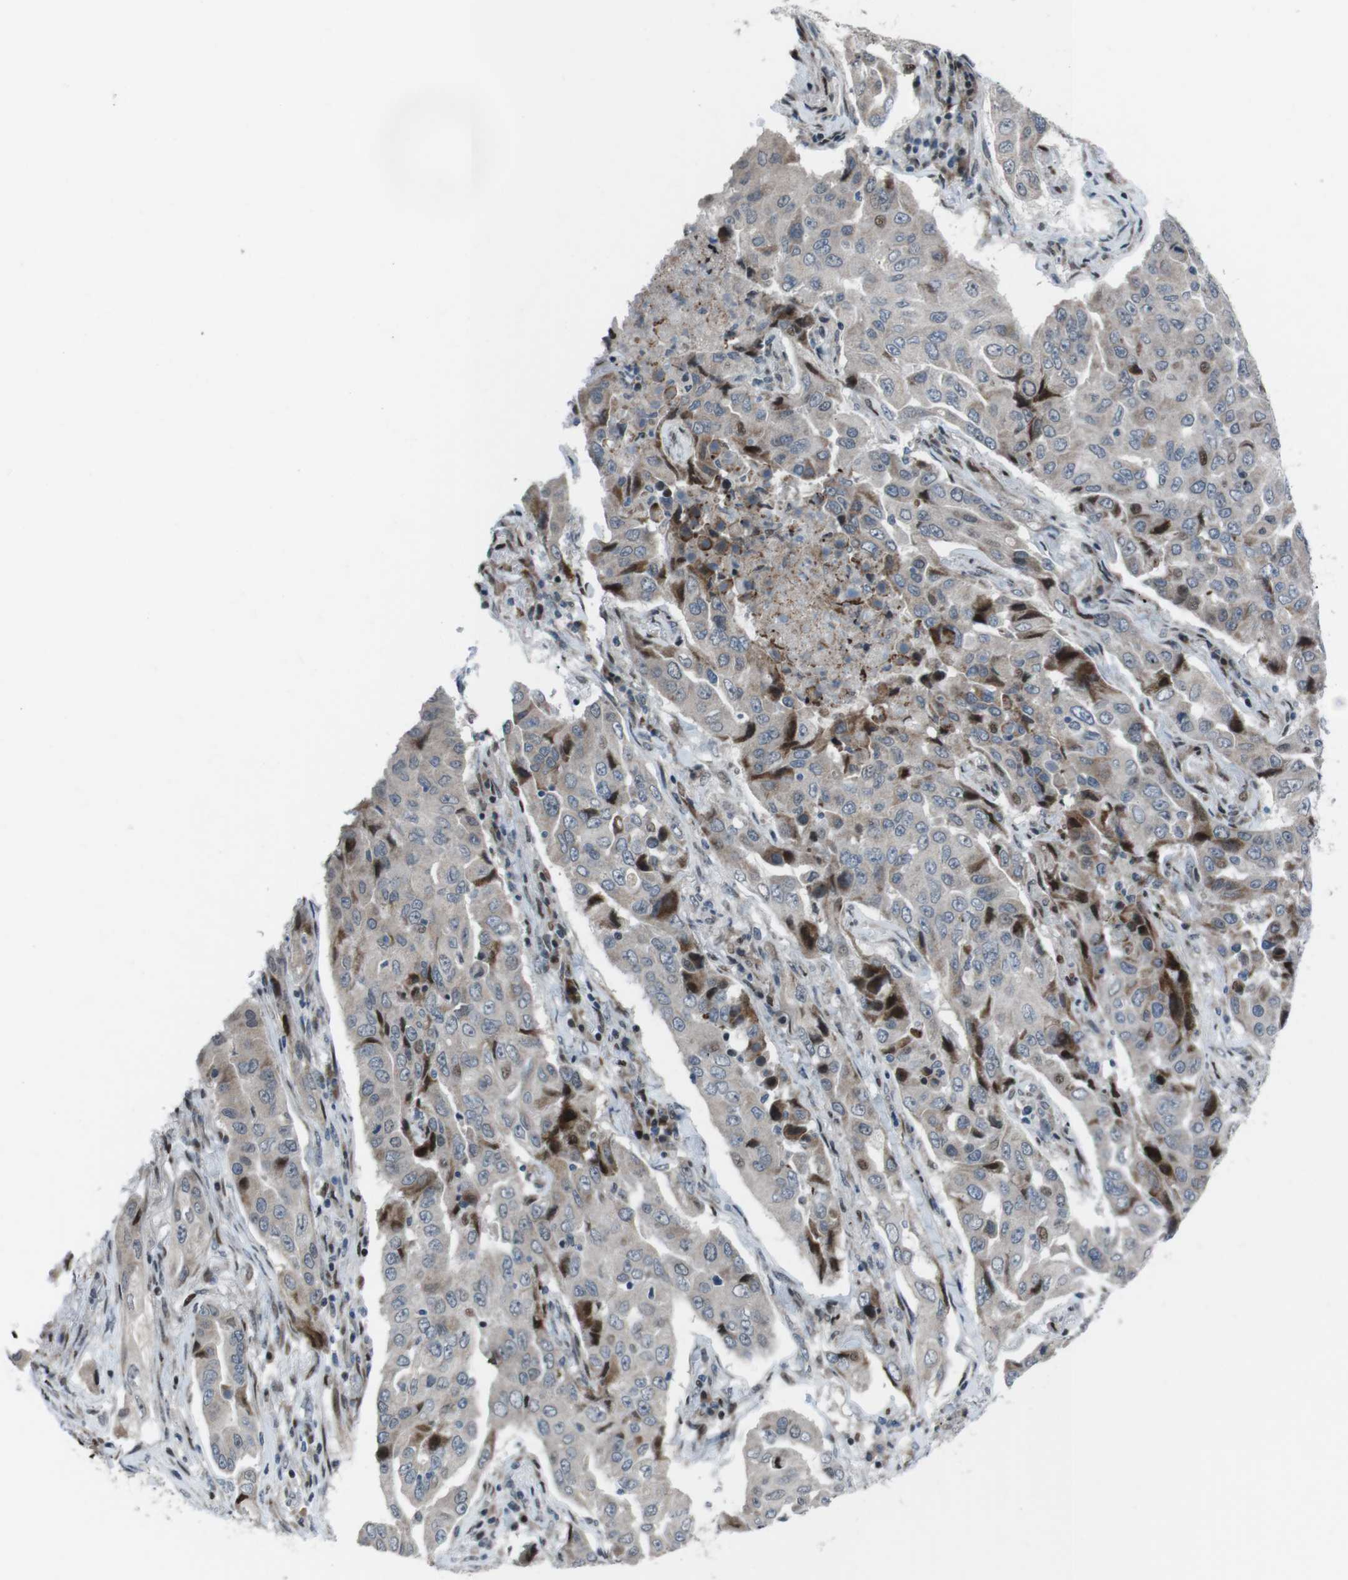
{"staining": {"intensity": "strong", "quantity": "<25%", "location": "nuclear"}, "tissue": "lung cancer", "cell_type": "Tumor cells", "image_type": "cancer", "snomed": [{"axis": "morphology", "description": "Adenocarcinoma, NOS"}, {"axis": "topography", "description": "Lung"}], "caption": "Immunohistochemical staining of adenocarcinoma (lung) reveals medium levels of strong nuclear protein positivity in about <25% of tumor cells. The staining was performed using DAB (3,3'-diaminobenzidine) to visualize the protein expression in brown, while the nuclei were stained in blue with hematoxylin (Magnification: 20x).", "gene": "PBRM1", "patient": {"sex": "female", "age": 65}}